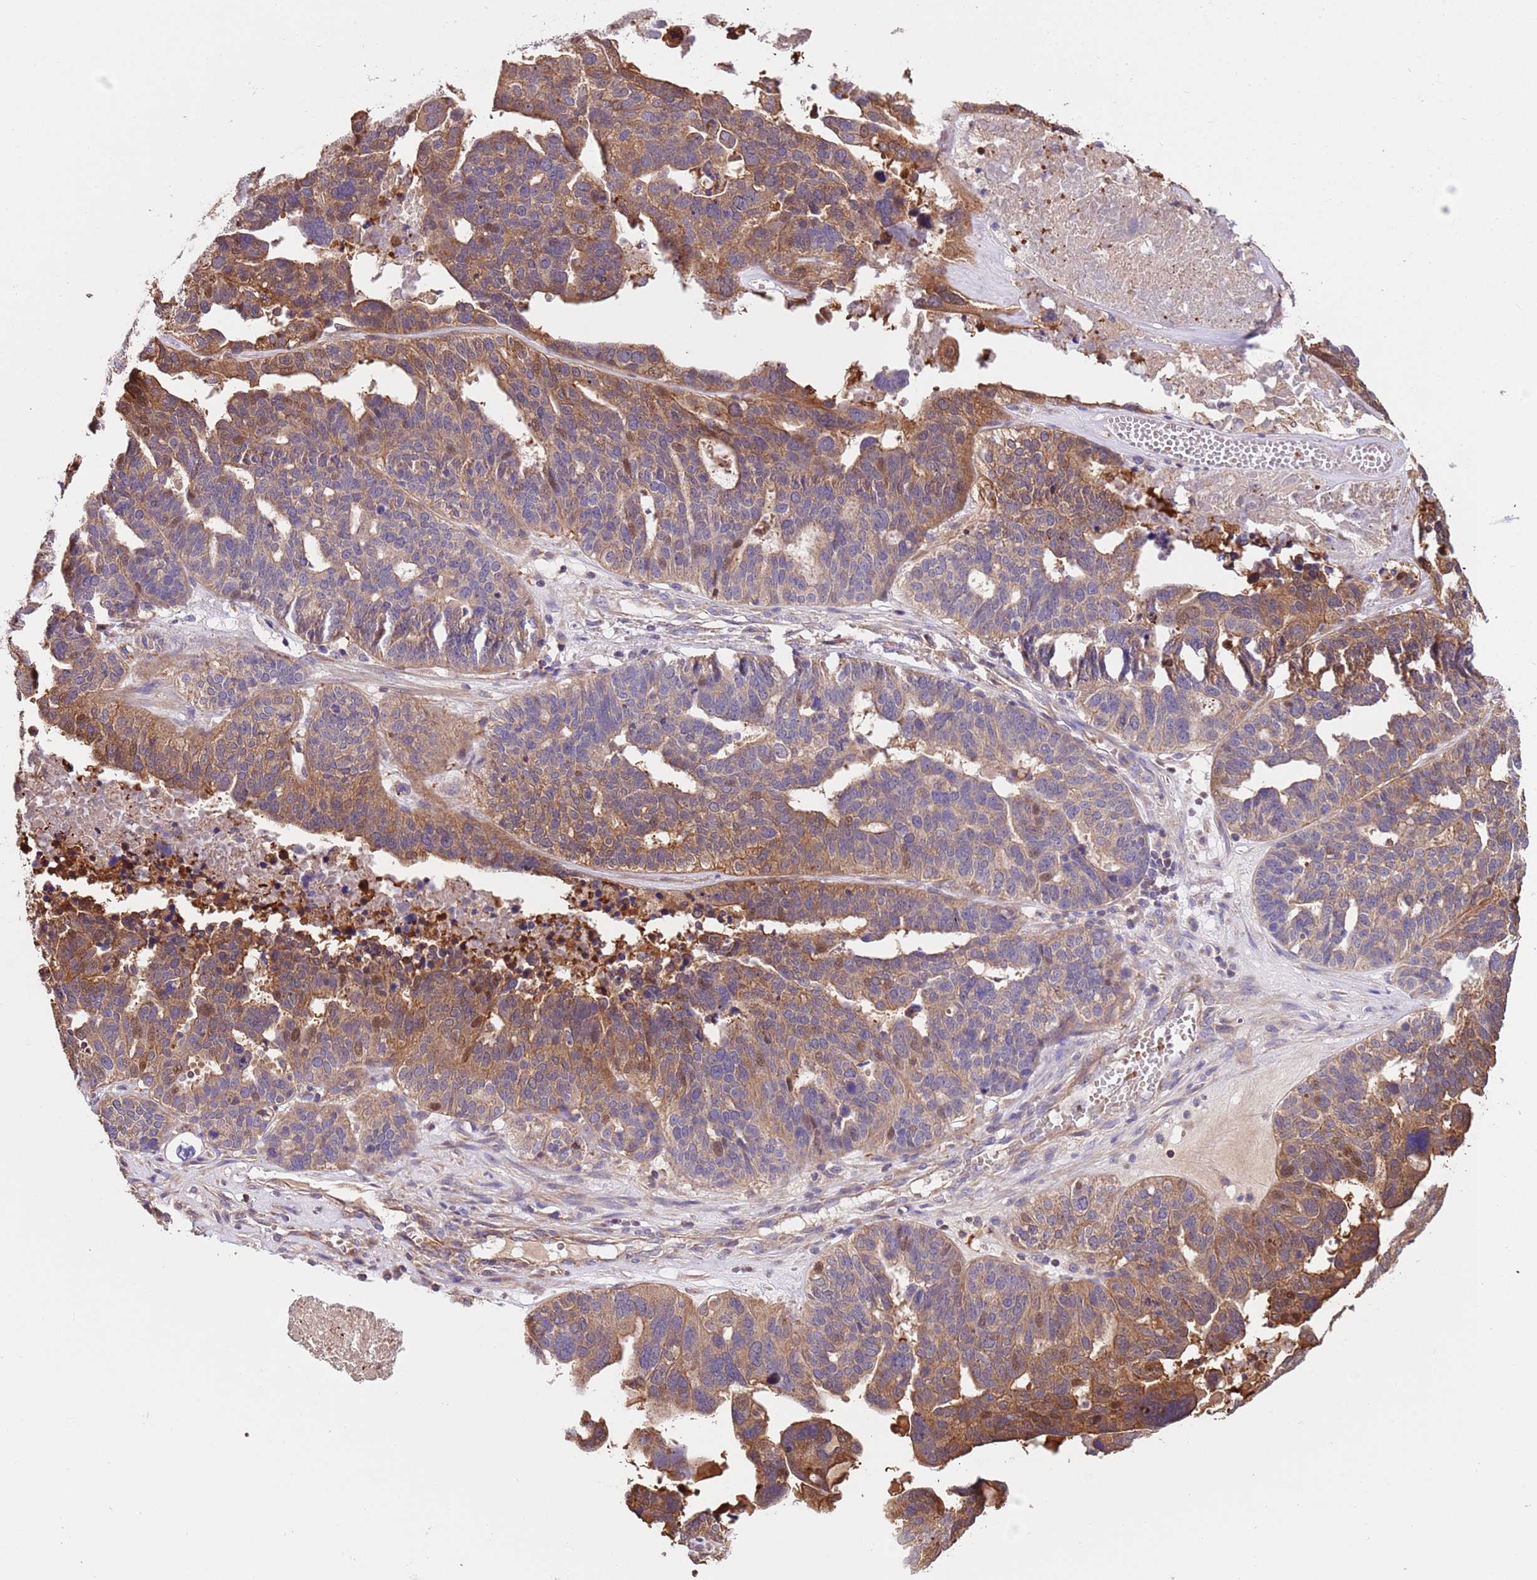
{"staining": {"intensity": "moderate", "quantity": ">75%", "location": "cytoplasmic/membranous"}, "tissue": "ovarian cancer", "cell_type": "Tumor cells", "image_type": "cancer", "snomed": [{"axis": "morphology", "description": "Cystadenocarcinoma, serous, NOS"}, {"axis": "topography", "description": "Ovary"}], "caption": "Immunohistochemical staining of ovarian serous cystadenocarcinoma shows medium levels of moderate cytoplasmic/membranous protein positivity in approximately >75% of tumor cells.", "gene": "FAM89B", "patient": {"sex": "female", "age": 59}}